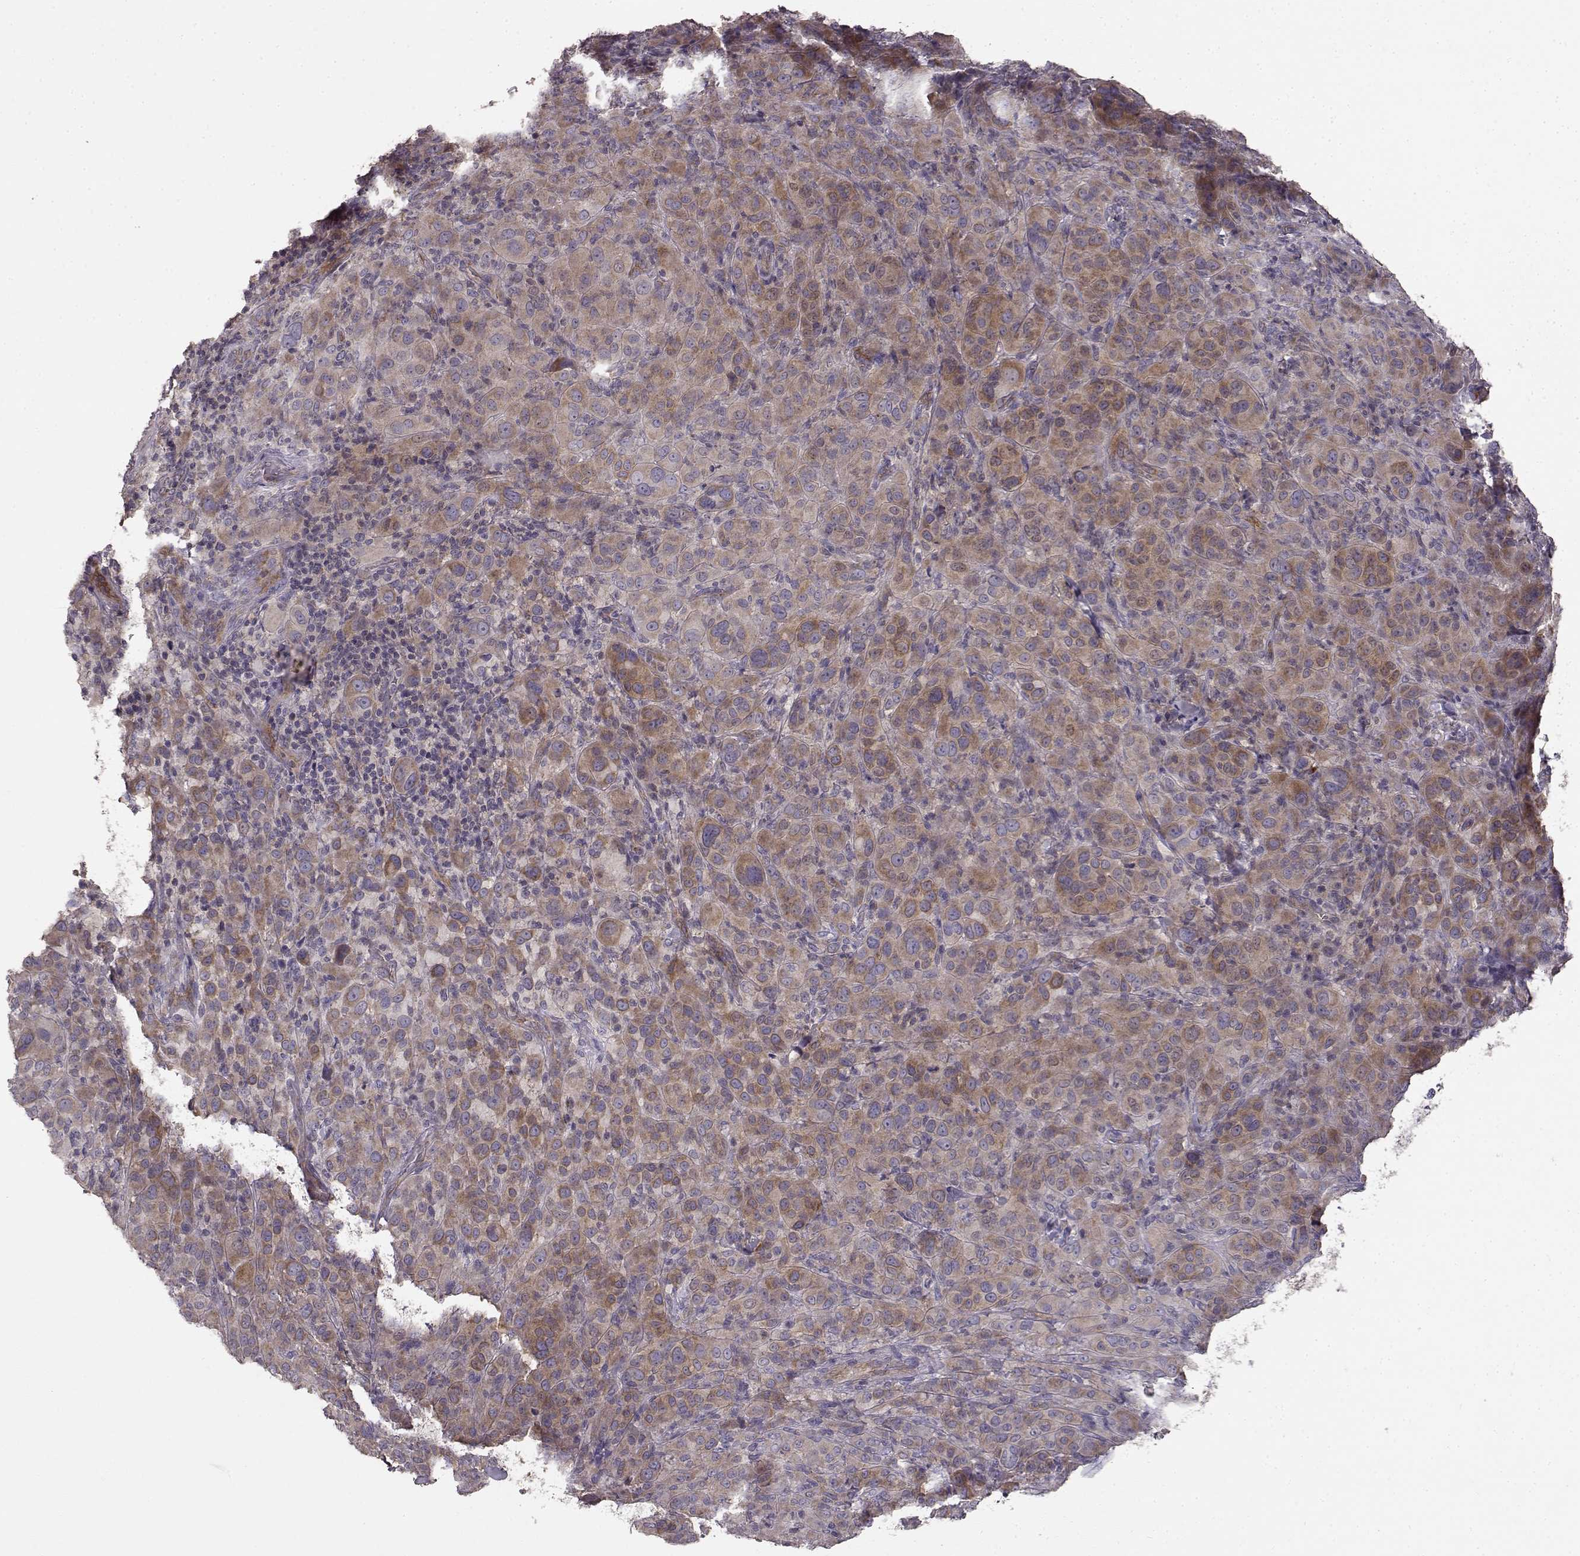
{"staining": {"intensity": "weak", "quantity": ">75%", "location": "cytoplasmic/membranous"}, "tissue": "melanoma", "cell_type": "Tumor cells", "image_type": "cancer", "snomed": [{"axis": "morphology", "description": "Malignant melanoma, NOS"}, {"axis": "topography", "description": "Skin"}], "caption": "Human malignant melanoma stained with a protein marker exhibits weak staining in tumor cells.", "gene": "ERBB3", "patient": {"sex": "female", "age": 87}}